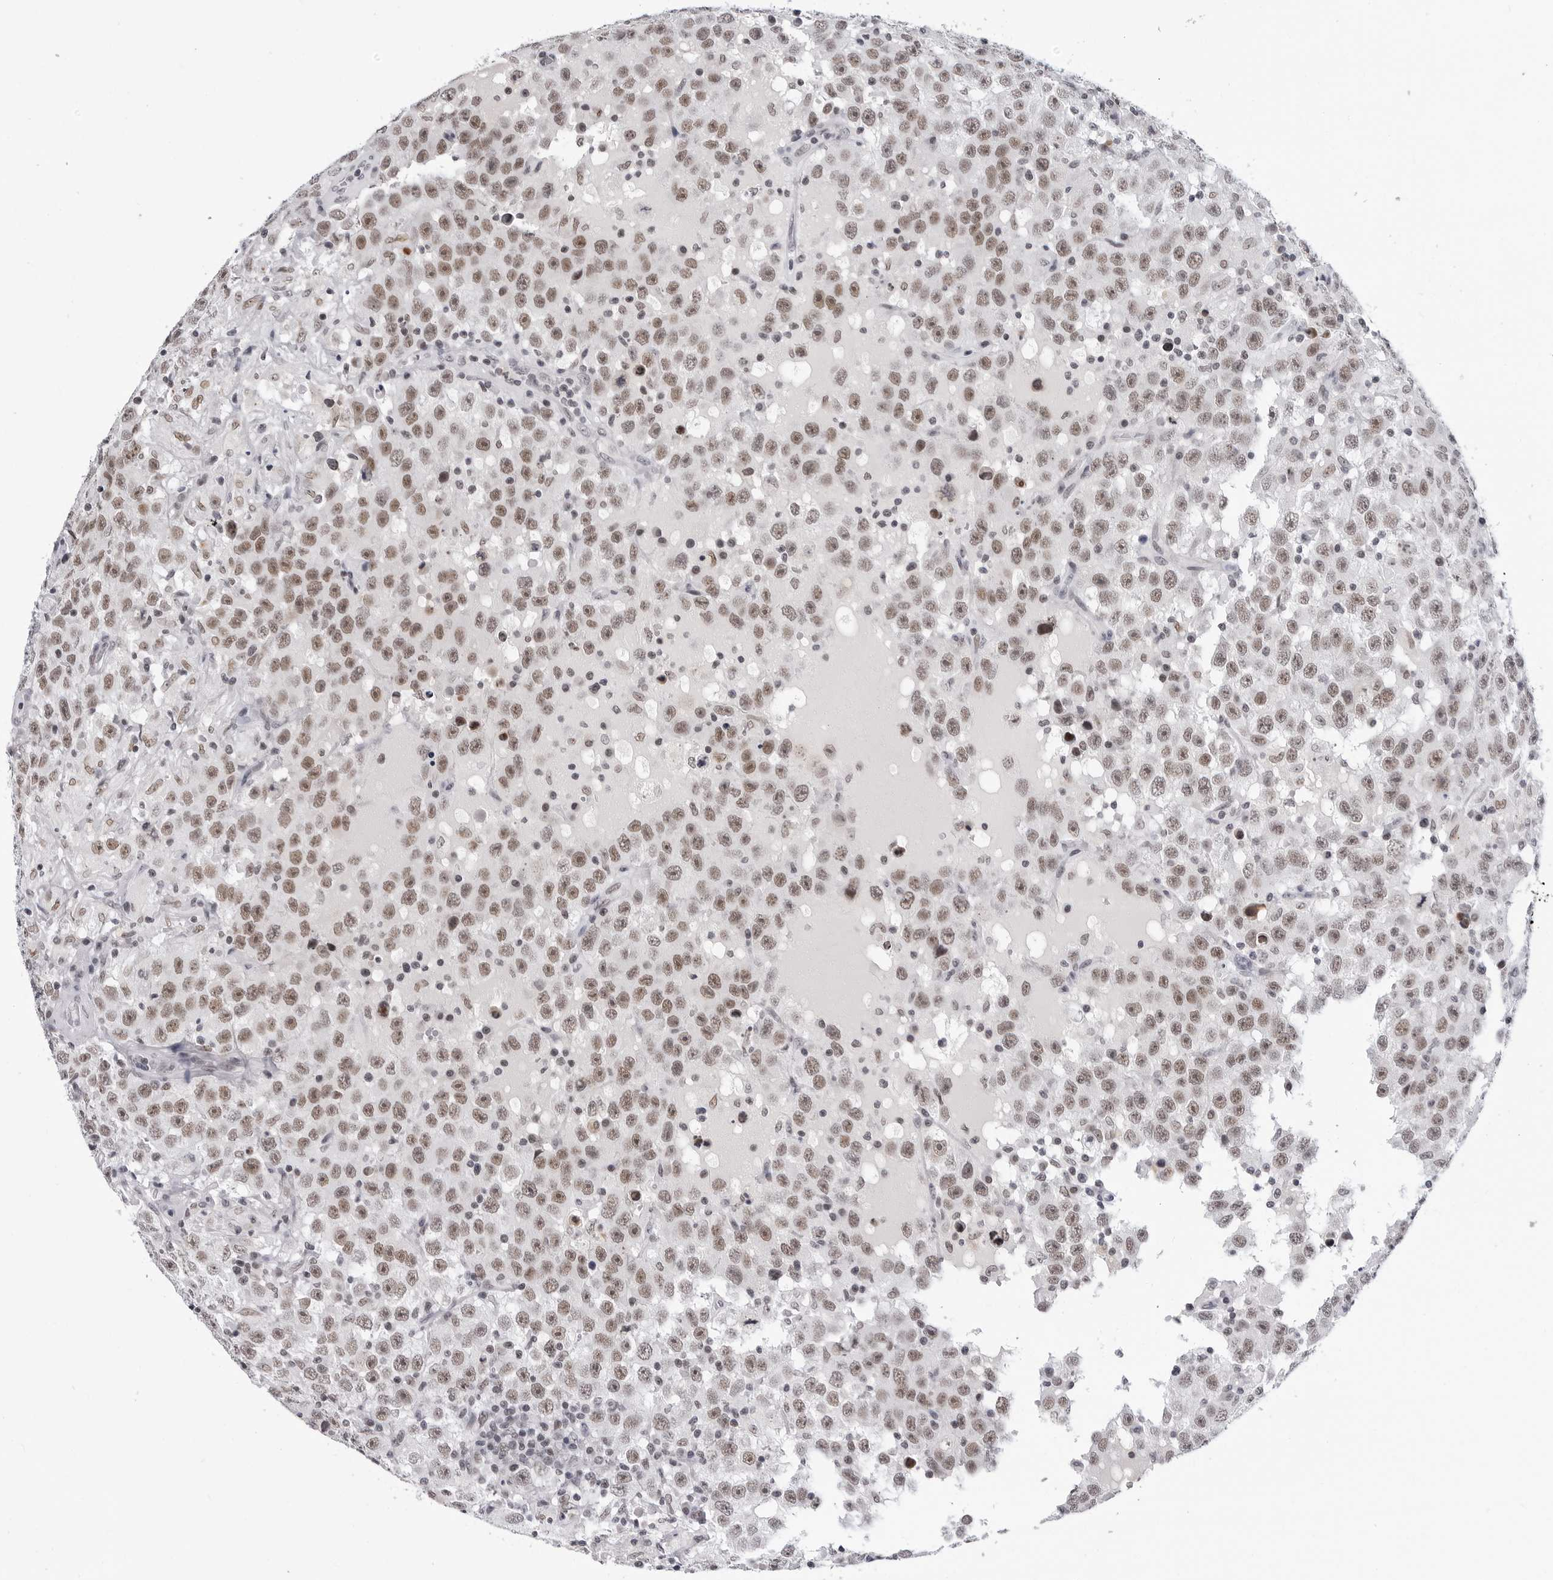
{"staining": {"intensity": "moderate", "quantity": ">75%", "location": "nuclear"}, "tissue": "testis cancer", "cell_type": "Tumor cells", "image_type": "cancer", "snomed": [{"axis": "morphology", "description": "Seminoma, NOS"}, {"axis": "topography", "description": "Testis"}], "caption": "Protein analysis of seminoma (testis) tissue displays moderate nuclear positivity in approximately >75% of tumor cells.", "gene": "SF3B4", "patient": {"sex": "male", "age": 41}}